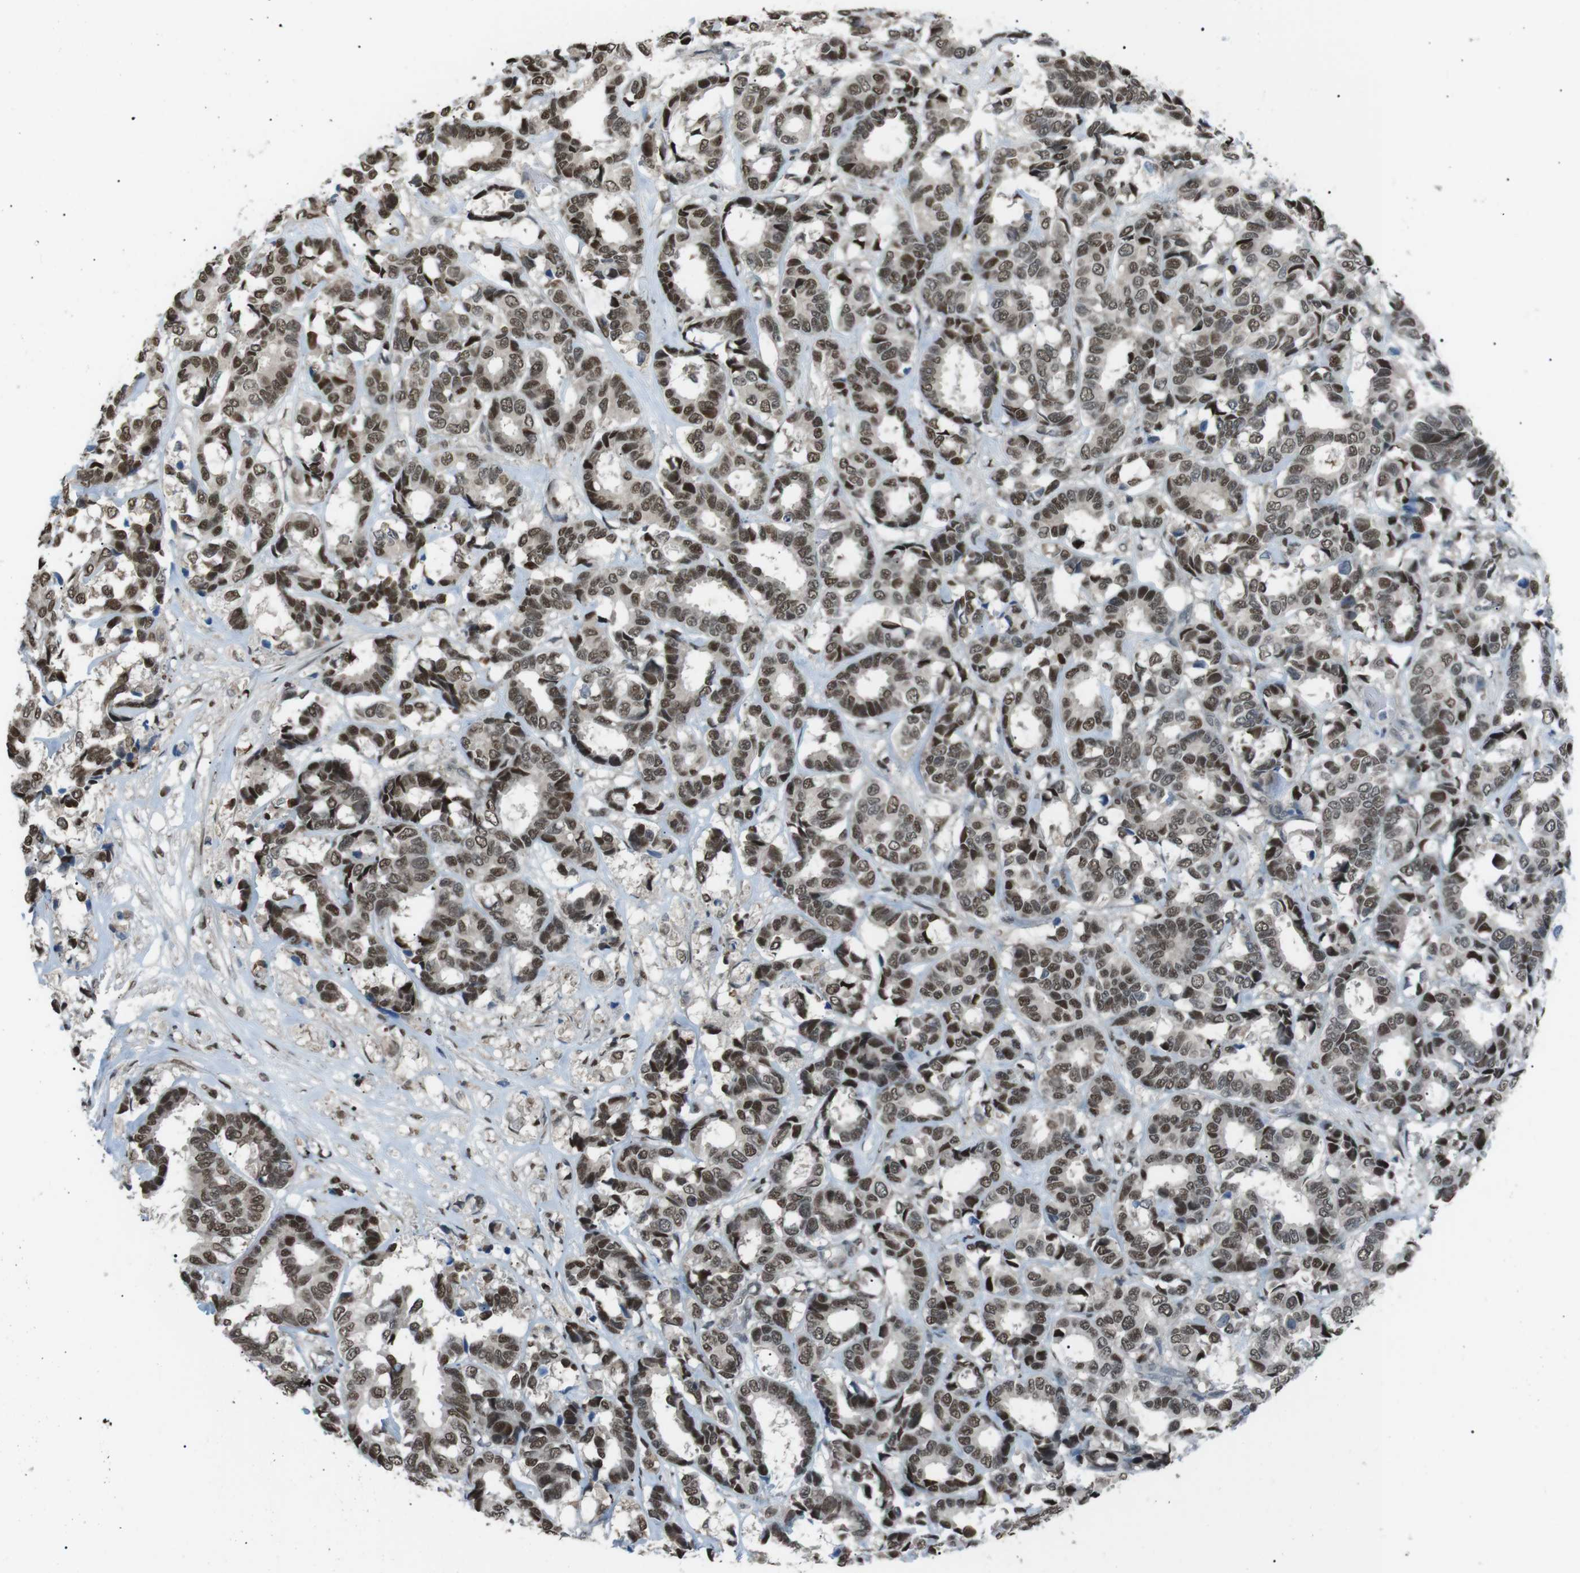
{"staining": {"intensity": "moderate", "quantity": ">75%", "location": "nuclear"}, "tissue": "breast cancer", "cell_type": "Tumor cells", "image_type": "cancer", "snomed": [{"axis": "morphology", "description": "Duct carcinoma"}, {"axis": "topography", "description": "Breast"}], "caption": "IHC micrograph of neoplastic tissue: human breast cancer (invasive ductal carcinoma) stained using immunohistochemistry (IHC) reveals medium levels of moderate protein expression localized specifically in the nuclear of tumor cells, appearing as a nuclear brown color.", "gene": "SRPK2", "patient": {"sex": "female", "age": 87}}